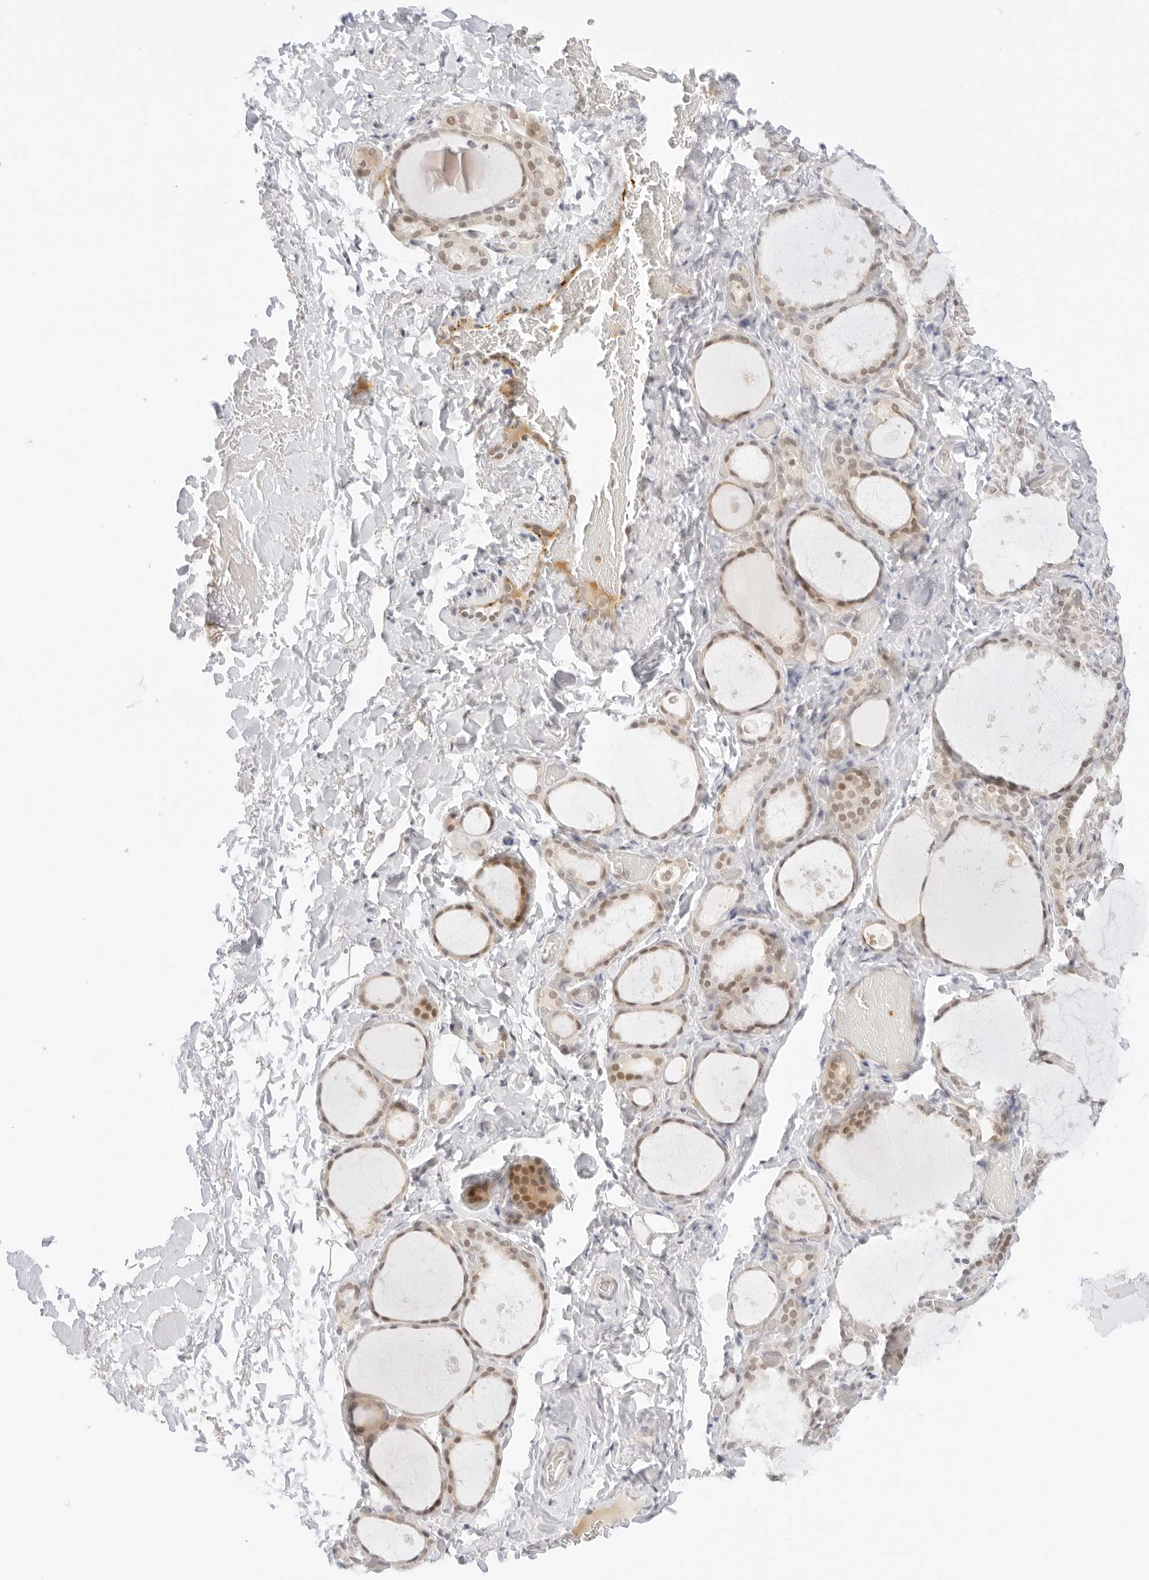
{"staining": {"intensity": "moderate", "quantity": ">75%", "location": "nuclear"}, "tissue": "thyroid gland", "cell_type": "Glandular cells", "image_type": "normal", "snomed": [{"axis": "morphology", "description": "Normal tissue, NOS"}, {"axis": "topography", "description": "Thyroid gland"}], "caption": "IHC staining of unremarkable thyroid gland, which demonstrates medium levels of moderate nuclear expression in approximately >75% of glandular cells indicating moderate nuclear protein staining. The staining was performed using DAB (brown) for protein detection and nuclei were counterstained in hematoxylin (blue).", "gene": "POLR3C", "patient": {"sex": "female", "age": 44}}